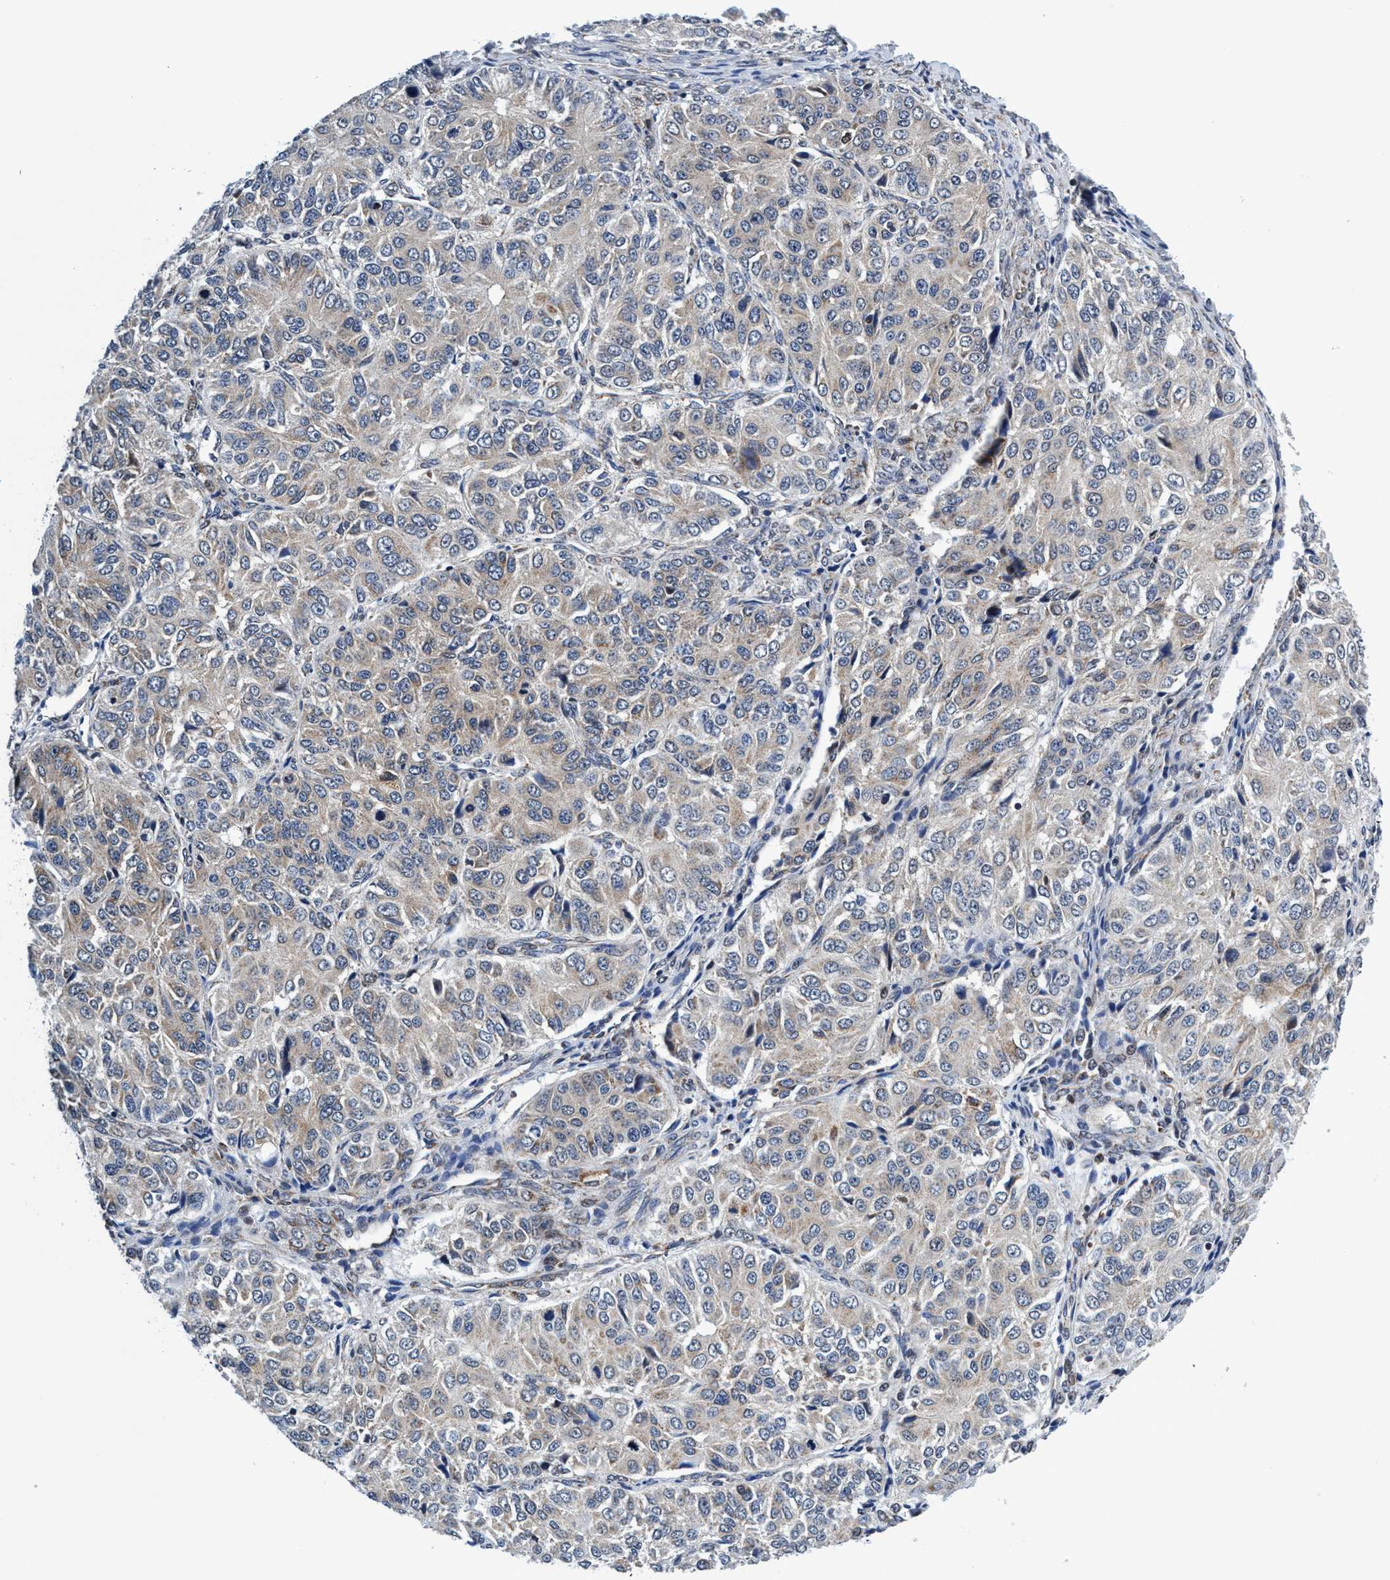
{"staining": {"intensity": "weak", "quantity": "<25%", "location": "cytoplasmic/membranous"}, "tissue": "ovarian cancer", "cell_type": "Tumor cells", "image_type": "cancer", "snomed": [{"axis": "morphology", "description": "Carcinoma, endometroid"}, {"axis": "topography", "description": "Ovary"}], "caption": "A micrograph of ovarian cancer (endometroid carcinoma) stained for a protein displays no brown staining in tumor cells.", "gene": "AGAP2", "patient": {"sex": "female", "age": 51}}